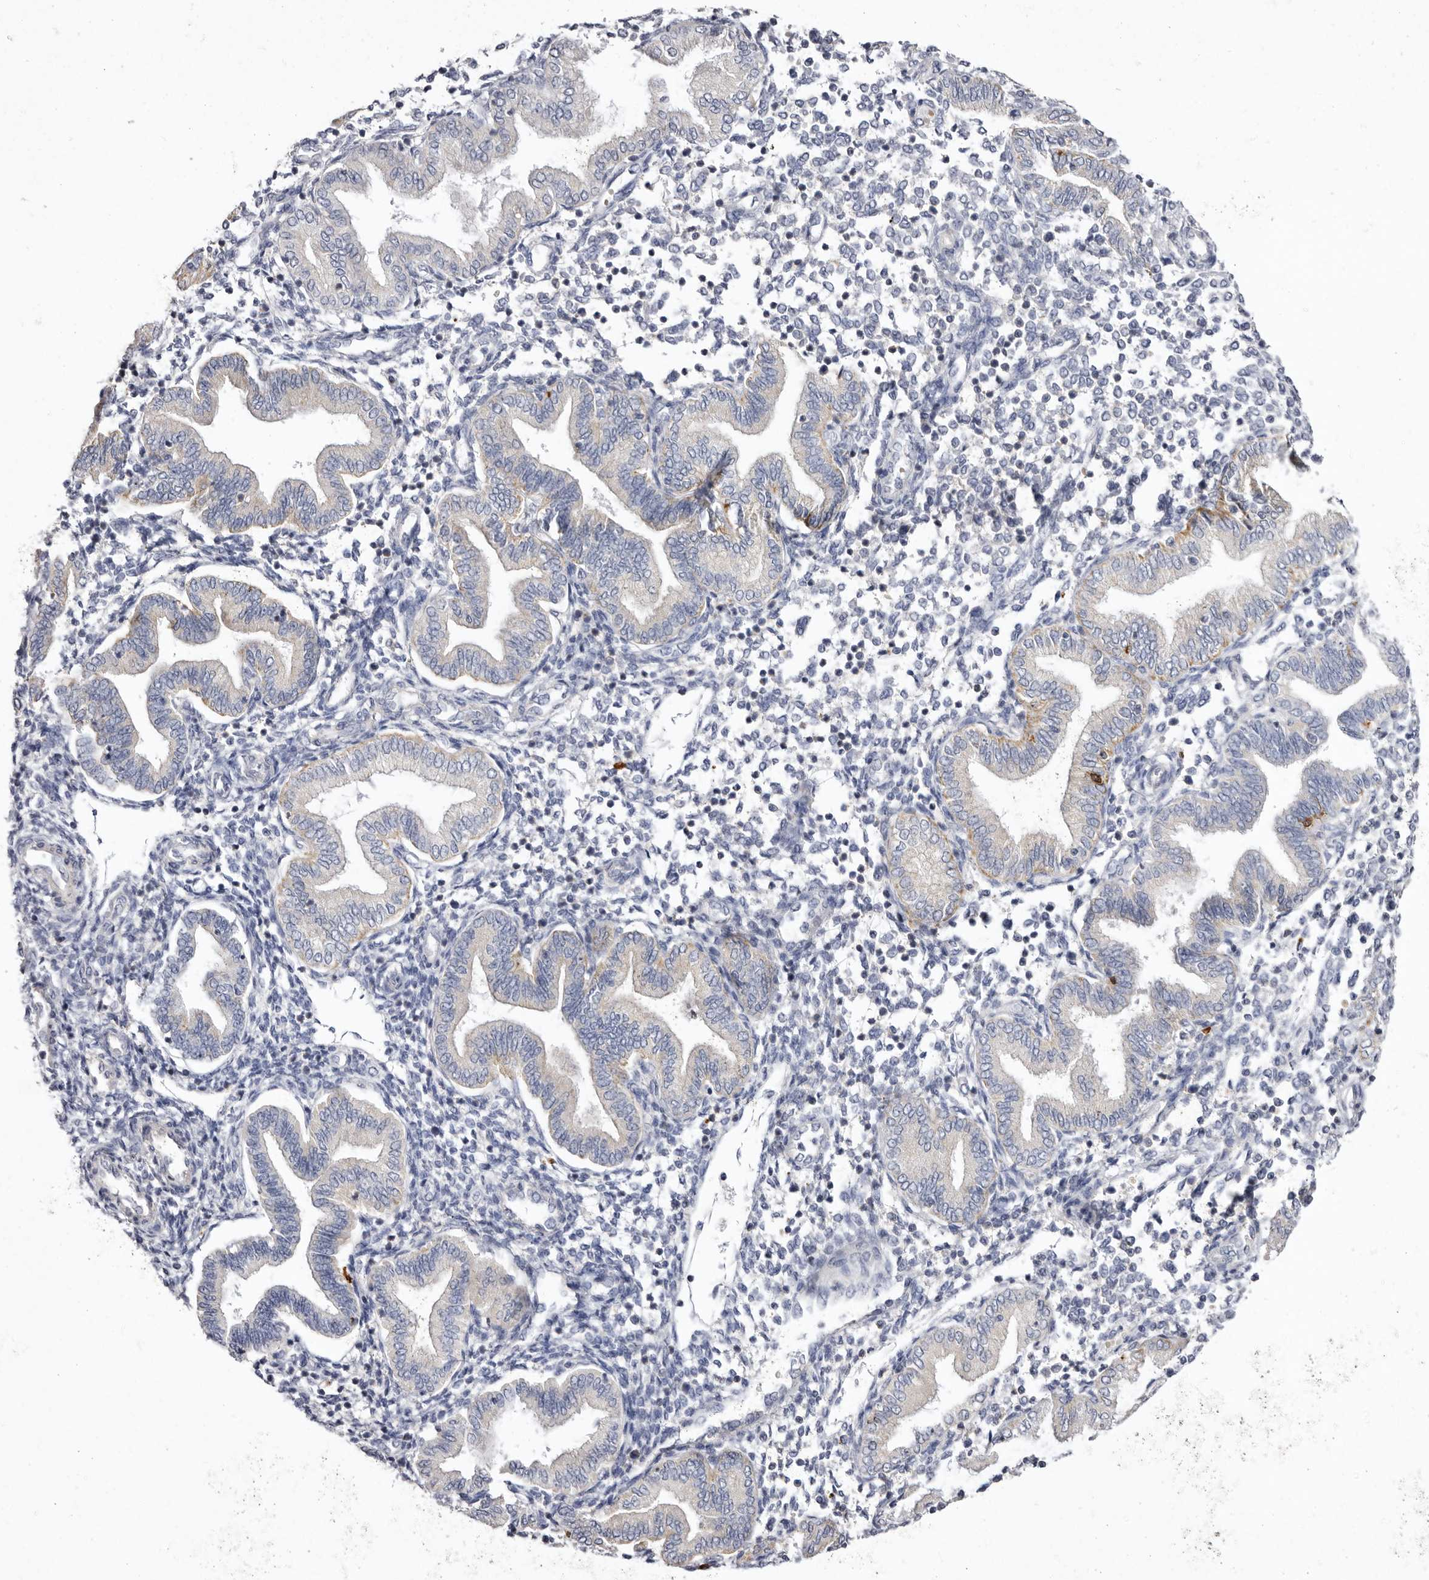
{"staining": {"intensity": "negative", "quantity": "none", "location": "none"}, "tissue": "endometrium", "cell_type": "Cells in endometrial stroma", "image_type": "normal", "snomed": [{"axis": "morphology", "description": "Normal tissue, NOS"}, {"axis": "topography", "description": "Endometrium"}], "caption": "High power microscopy micrograph of an immunohistochemistry (IHC) histopathology image of benign endometrium, revealing no significant expression in cells in endometrial stroma. Nuclei are stained in blue.", "gene": "S1PR5", "patient": {"sex": "female", "age": 53}}